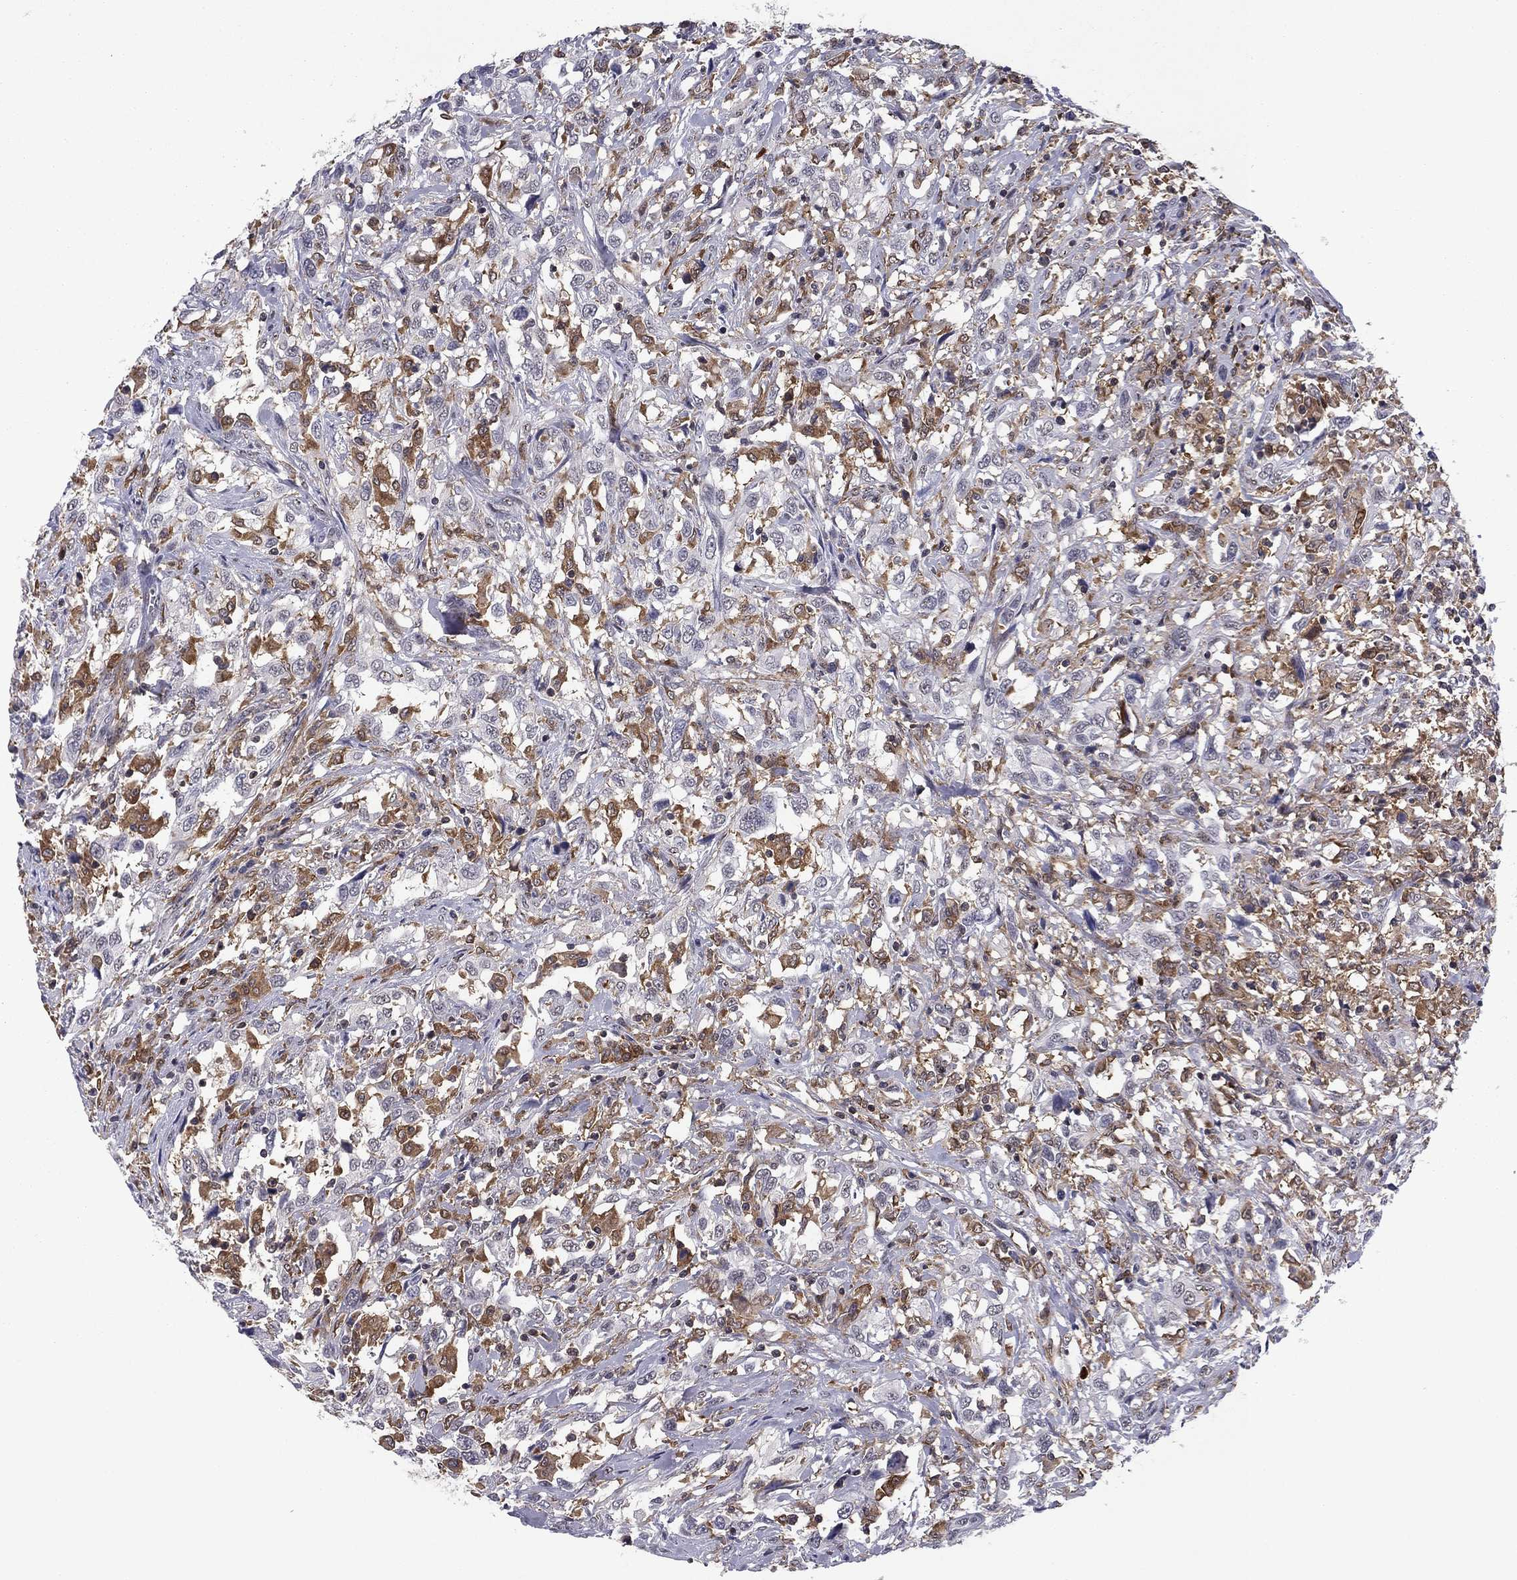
{"staining": {"intensity": "negative", "quantity": "none", "location": "none"}, "tissue": "urothelial cancer", "cell_type": "Tumor cells", "image_type": "cancer", "snomed": [{"axis": "morphology", "description": "Urothelial carcinoma, NOS"}, {"axis": "morphology", "description": "Urothelial carcinoma, High grade"}, {"axis": "topography", "description": "Urinary bladder"}], "caption": "This histopathology image is of urothelial cancer stained with immunohistochemistry (IHC) to label a protein in brown with the nuclei are counter-stained blue. There is no positivity in tumor cells.", "gene": "PLCB2", "patient": {"sex": "female", "age": 64}}